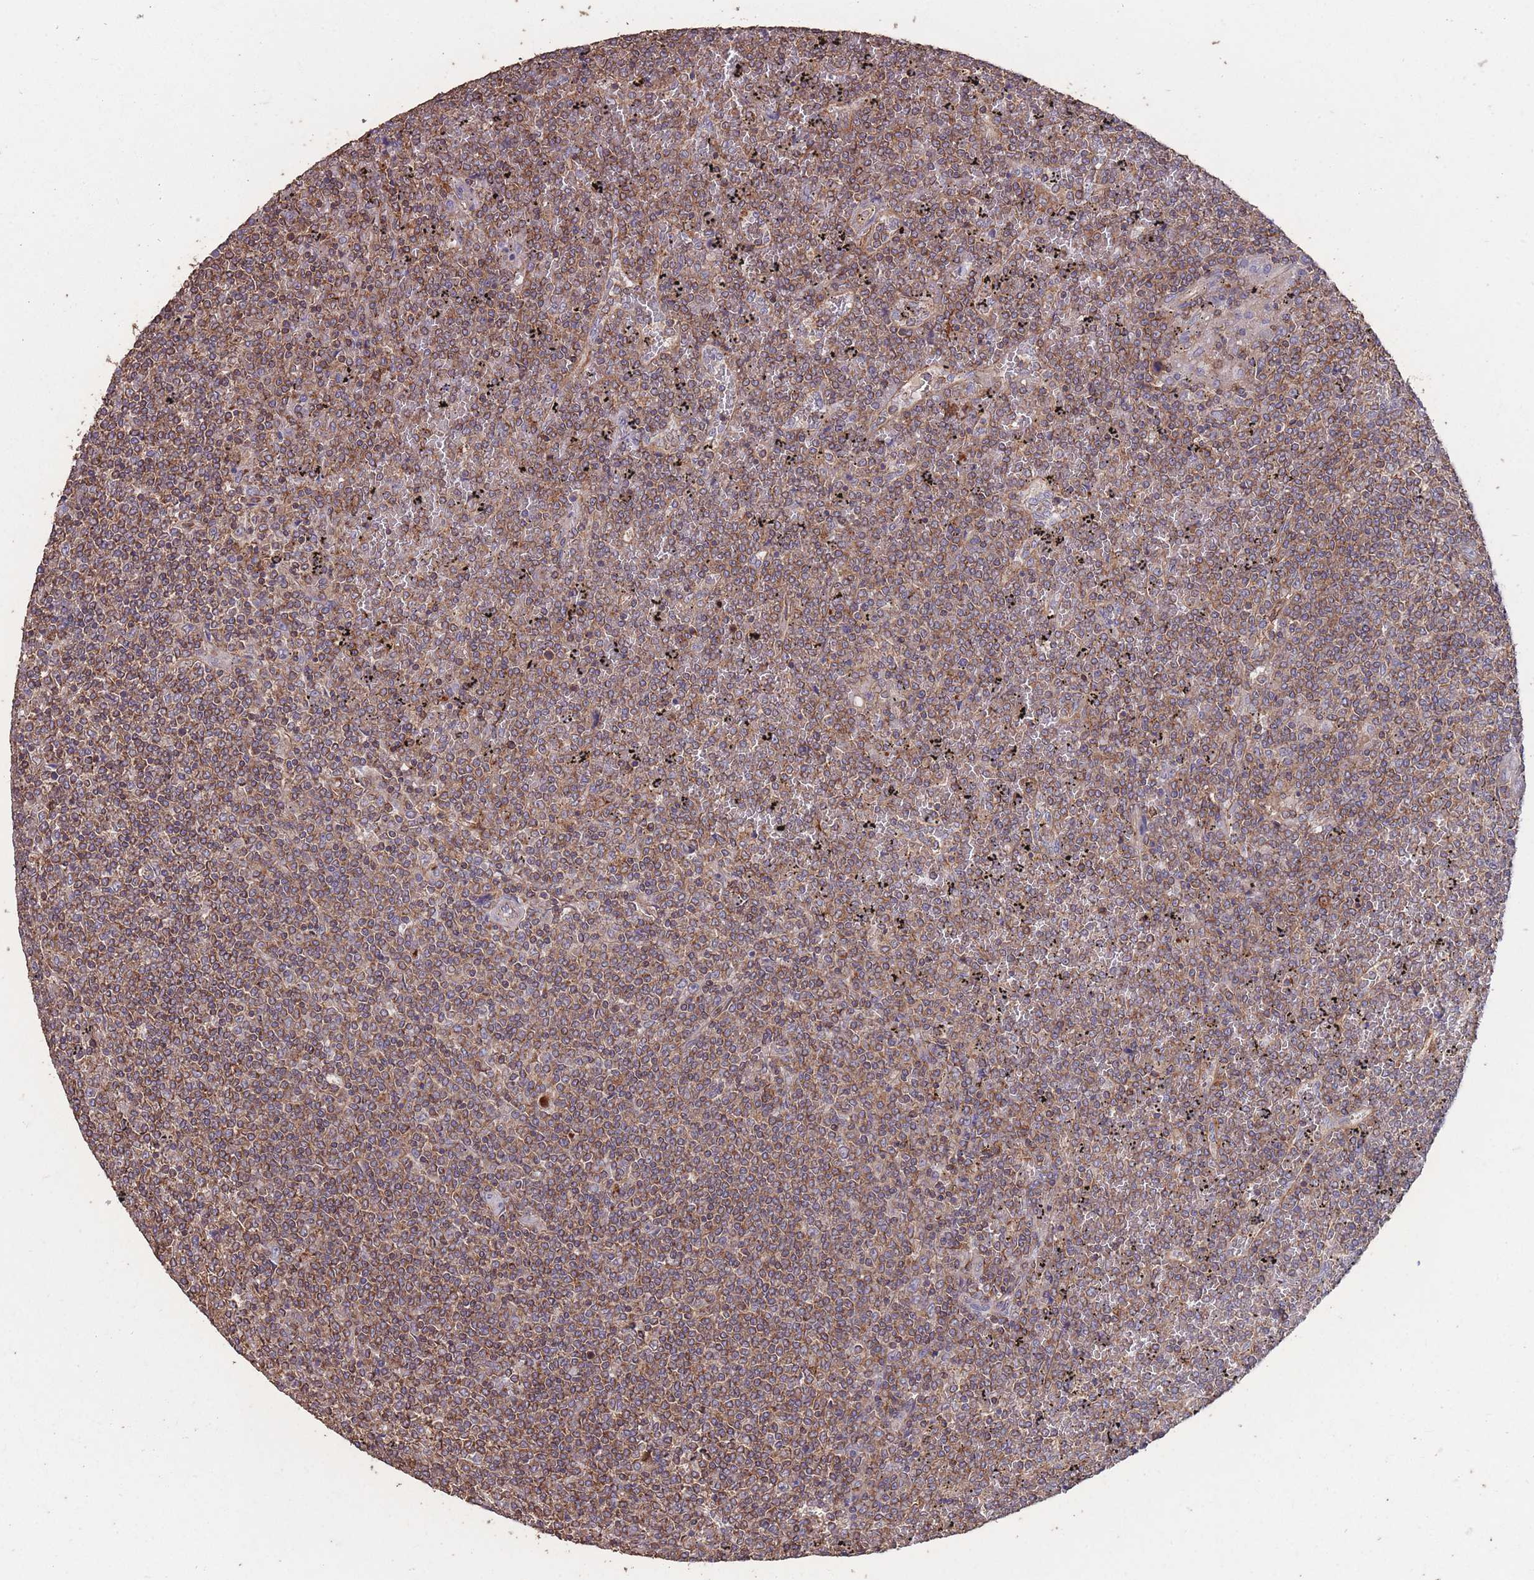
{"staining": {"intensity": "moderate", "quantity": ">75%", "location": "cytoplasmic/membranous"}, "tissue": "lymphoma", "cell_type": "Tumor cells", "image_type": "cancer", "snomed": [{"axis": "morphology", "description": "Malignant lymphoma, non-Hodgkin's type, Low grade"}, {"axis": "topography", "description": "Spleen"}], "caption": "Moderate cytoplasmic/membranous protein positivity is appreciated in approximately >75% of tumor cells in lymphoma. (DAB = brown stain, brightfield microscopy at high magnification).", "gene": "NUDT21", "patient": {"sex": "female", "age": 19}}